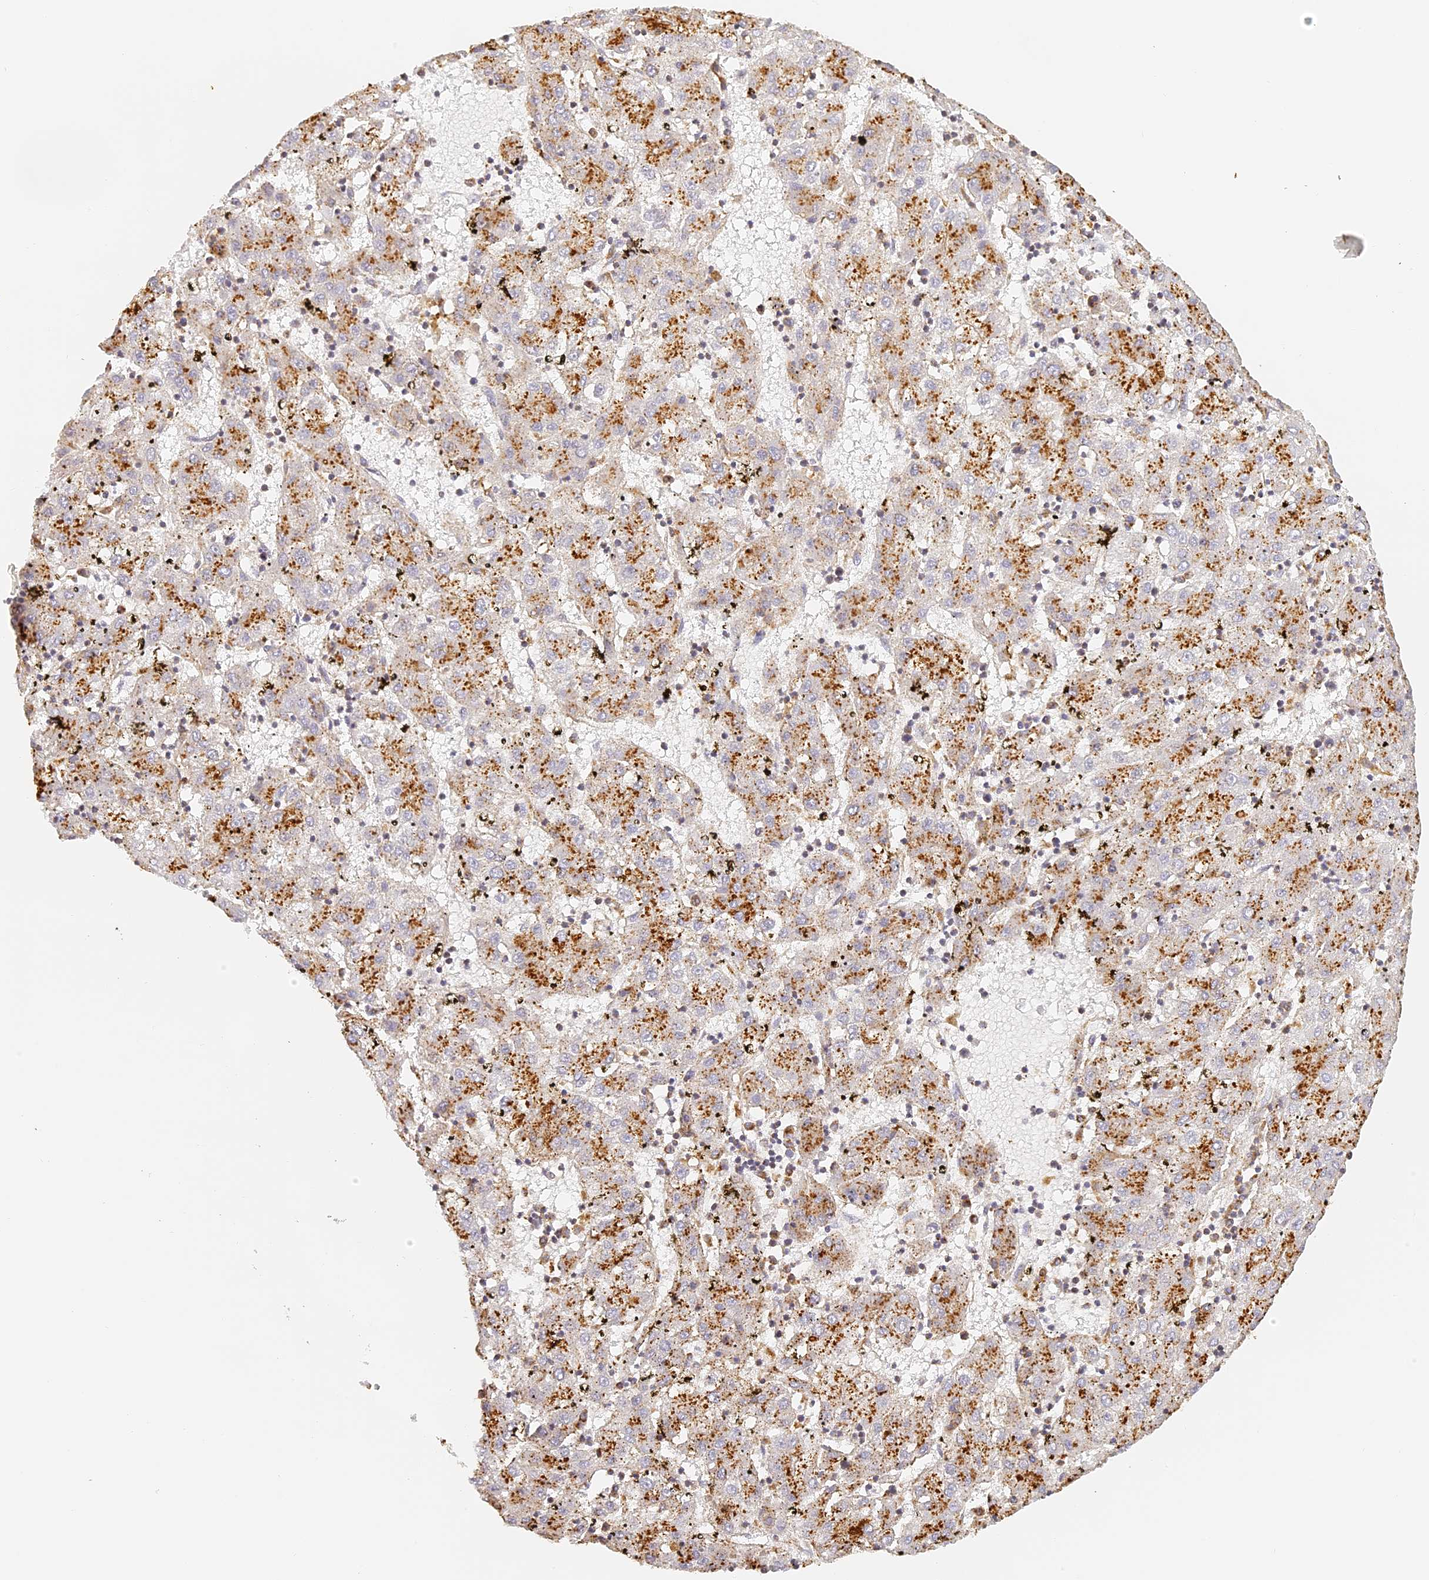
{"staining": {"intensity": "moderate", "quantity": ">75%", "location": "cytoplasmic/membranous"}, "tissue": "liver cancer", "cell_type": "Tumor cells", "image_type": "cancer", "snomed": [{"axis": "morphology", "description": "Carcinoma, Hepatocellular, NOS"}, {"axis": "topography", "description": "Liver"}], "caption": "Liver hepatocellular carcinoma tissue demonstrates moderate cytoplasmic/membranous positivity in approximately >75% of tumor cells, visualized by immunohistochemistry.", "gene": "LAMP2", "patient": {"sex": "male", "age": 72}}